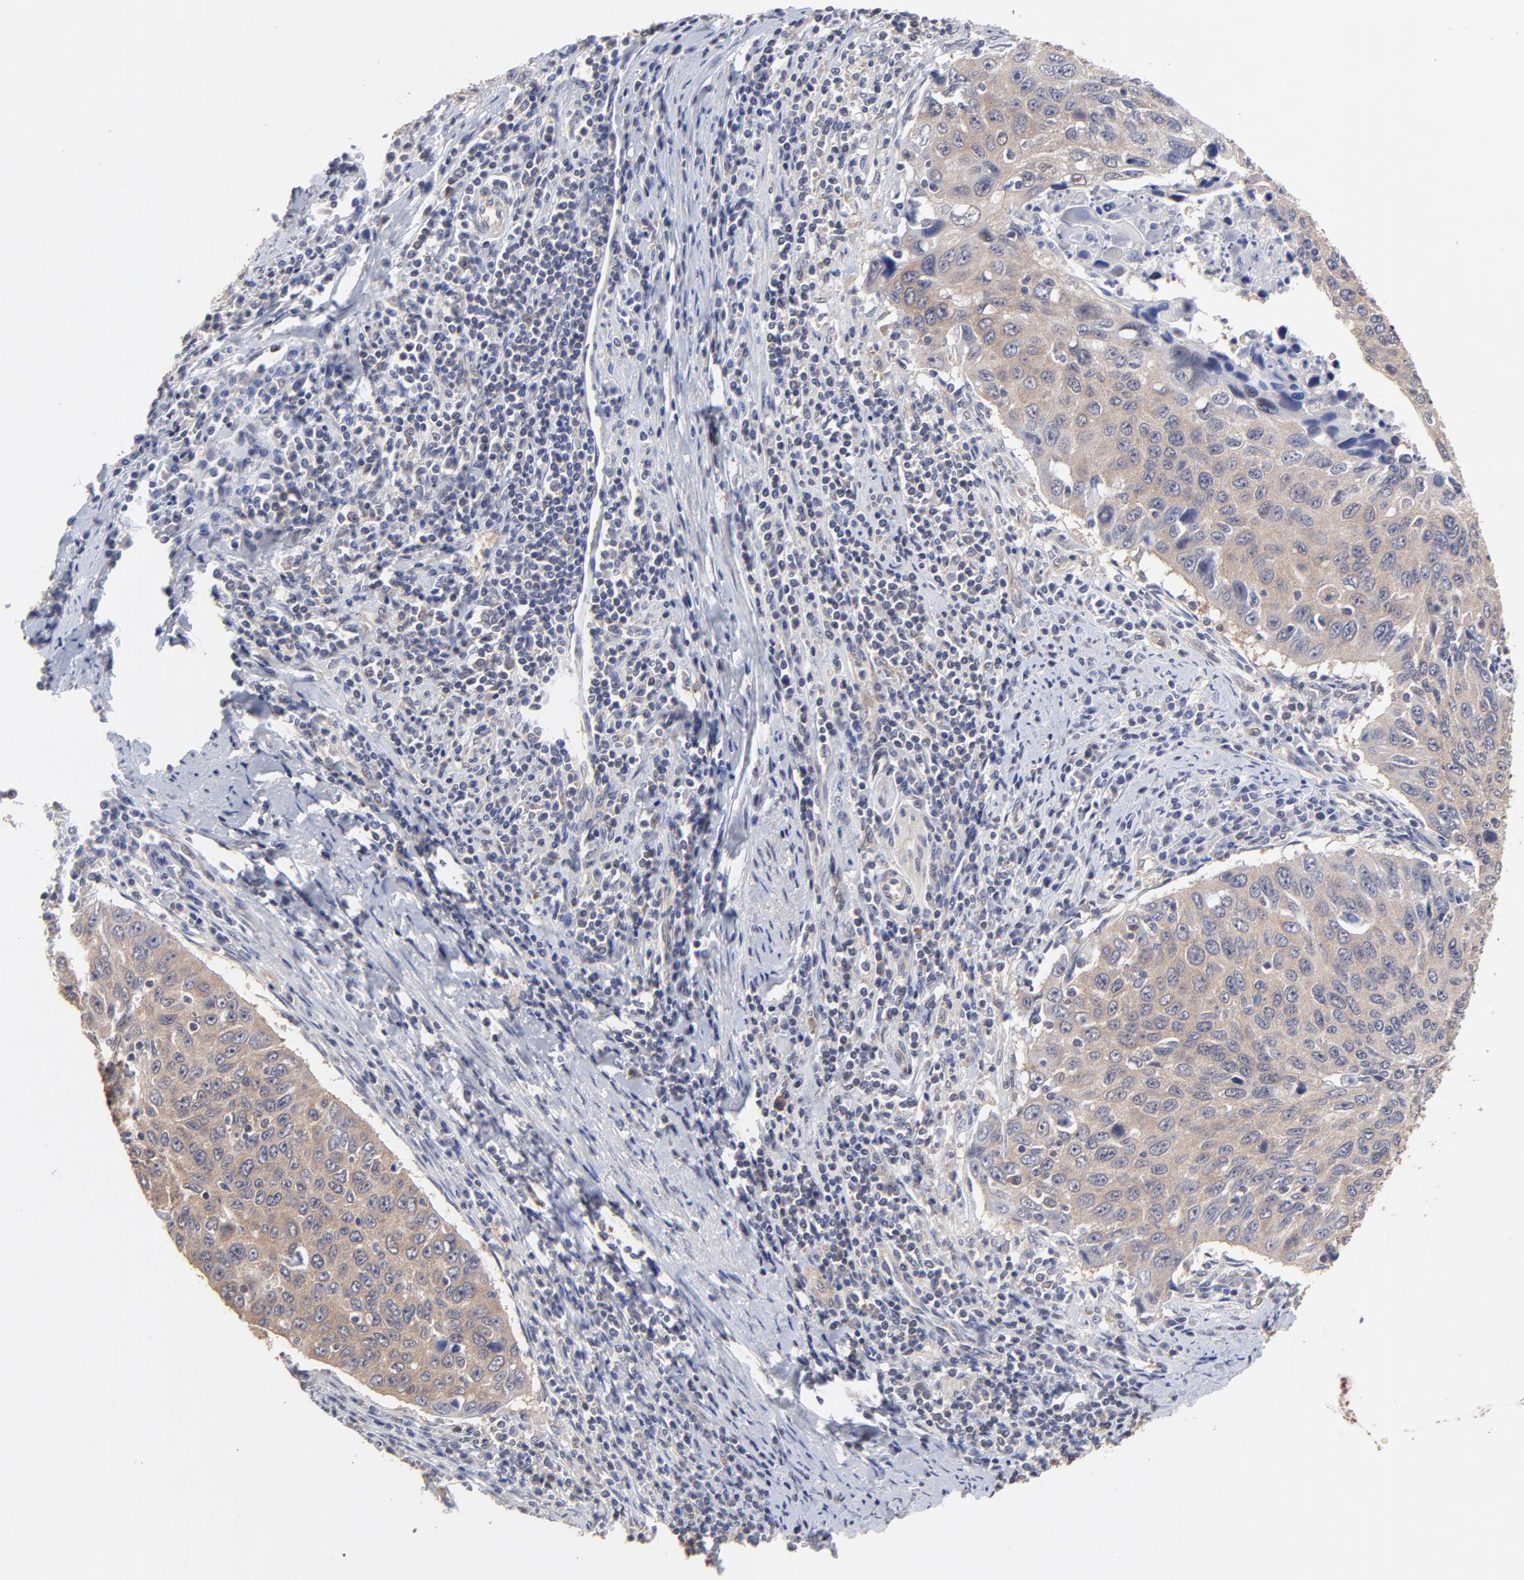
{"staining": {"intensity": "weak", "quantity": ">75%", "location": "cytoplasmic/membranous"}, "tissue": "cervical cancer", "cell_type": "Tumor cells", "image_type": "cancer", "snomed": [{"axis": "morphology", "description": "Squamous cell carcinoma, NOS"}, {"axis": "topography", "description": "Cervix"}], "caption": "DAB (3,3'-diaminobenzidine) immunohistochemical staining of human cervical cancer exhibits weak cytoplasmic/membranous protein staining in about >75% of tumor cells. (IHC, brightfield microscopy, high magnification).", "gene": "CCT2", "patient": {"sex": "female", "age": 53}}